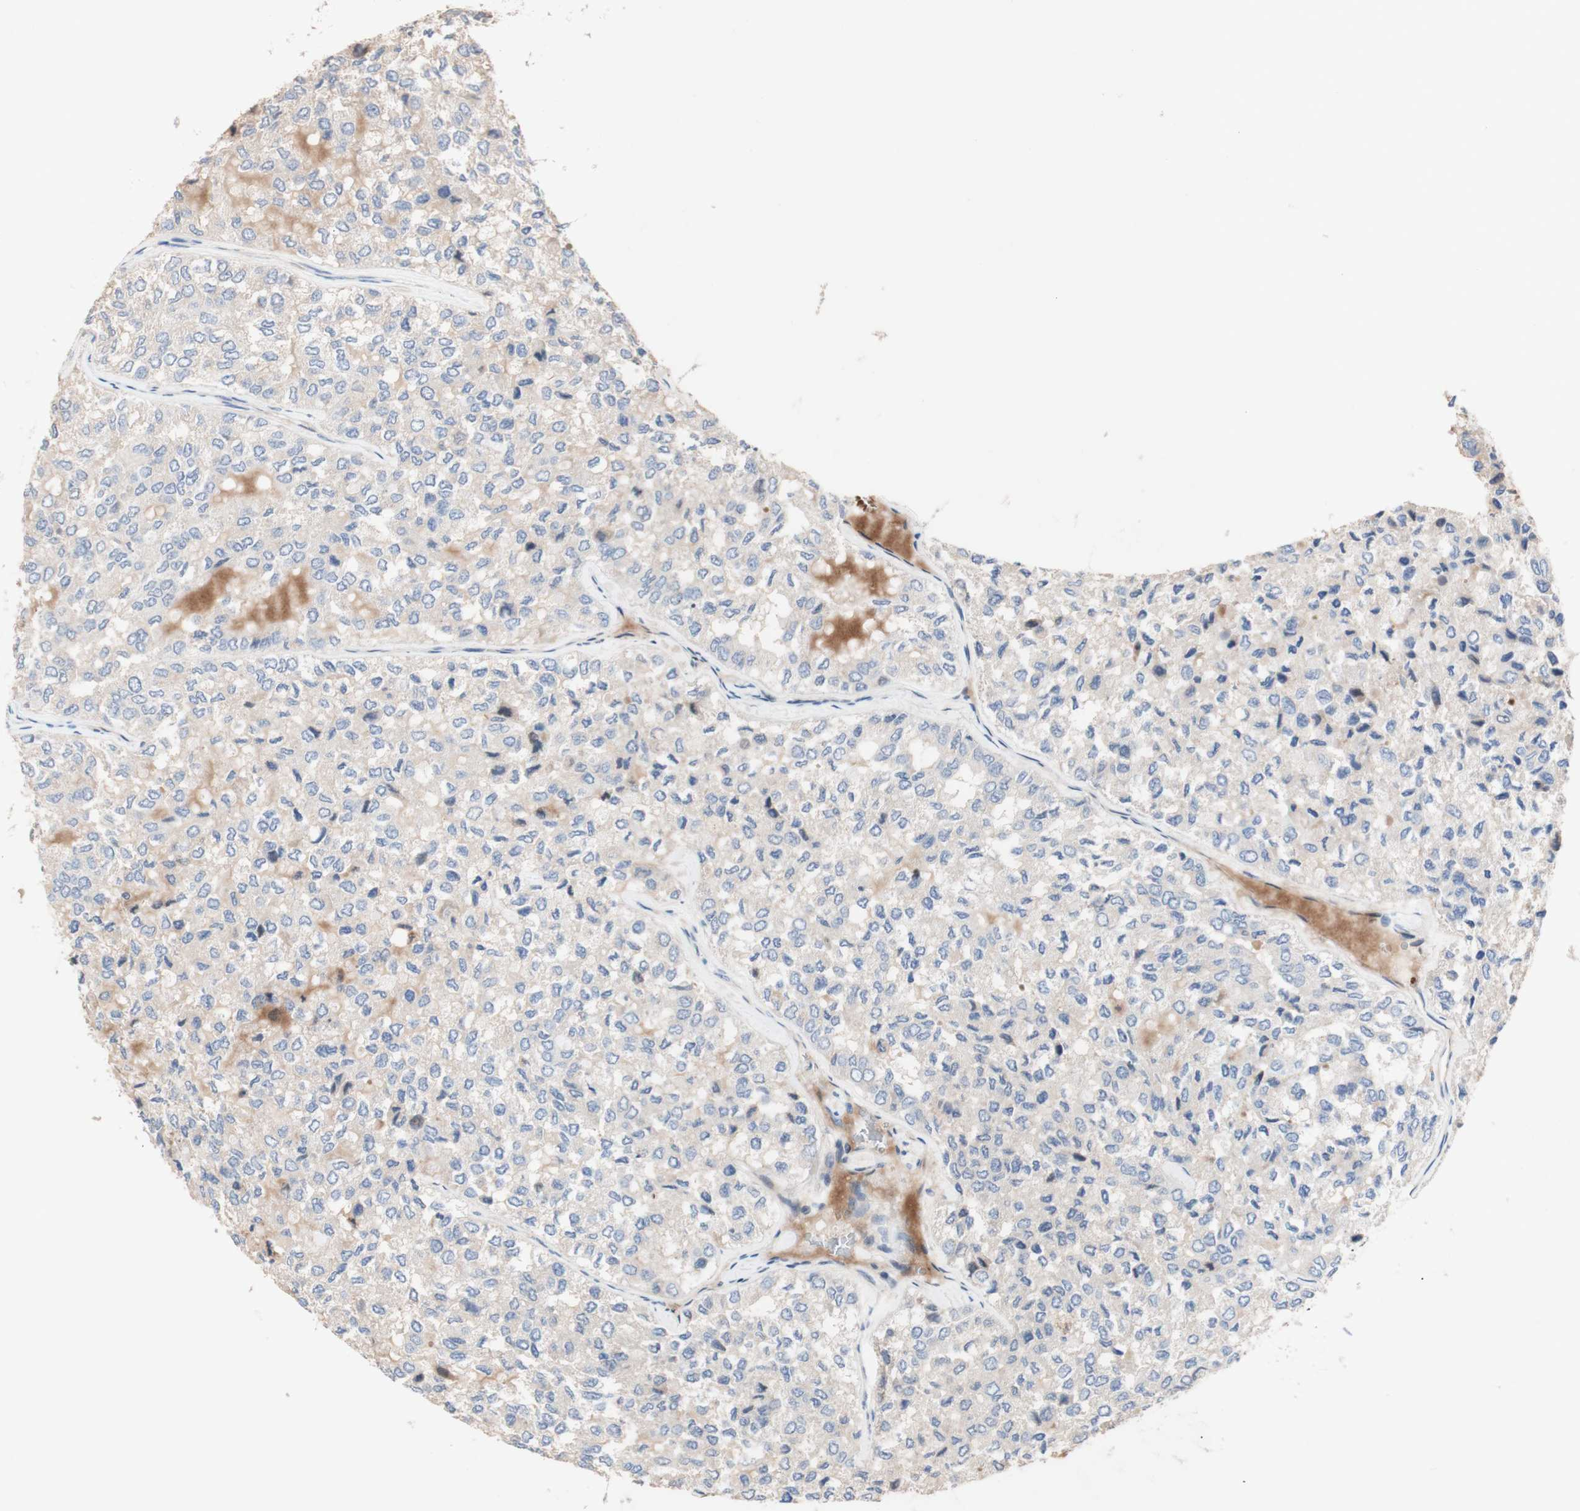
{"staining": {"intensity": "negative", "quantity": "none", "location": "none"}, "tissue": "thyroid cancer", "cell_type": "Tumor cells", "image_type": "cancer", "snomed": [{"axis": "morphology", "description": "Follicular adenoma carcinoma, NOS"}, {"axis": "topography", "description": "Thyroid gland"}], "caption": "Immunohistochemical staining of human thyroid follicular adenoma carcinoma displays no significant expression in tumor cells.", "gene": "CDON", "patient": {"sex": "male", "age": 75}}